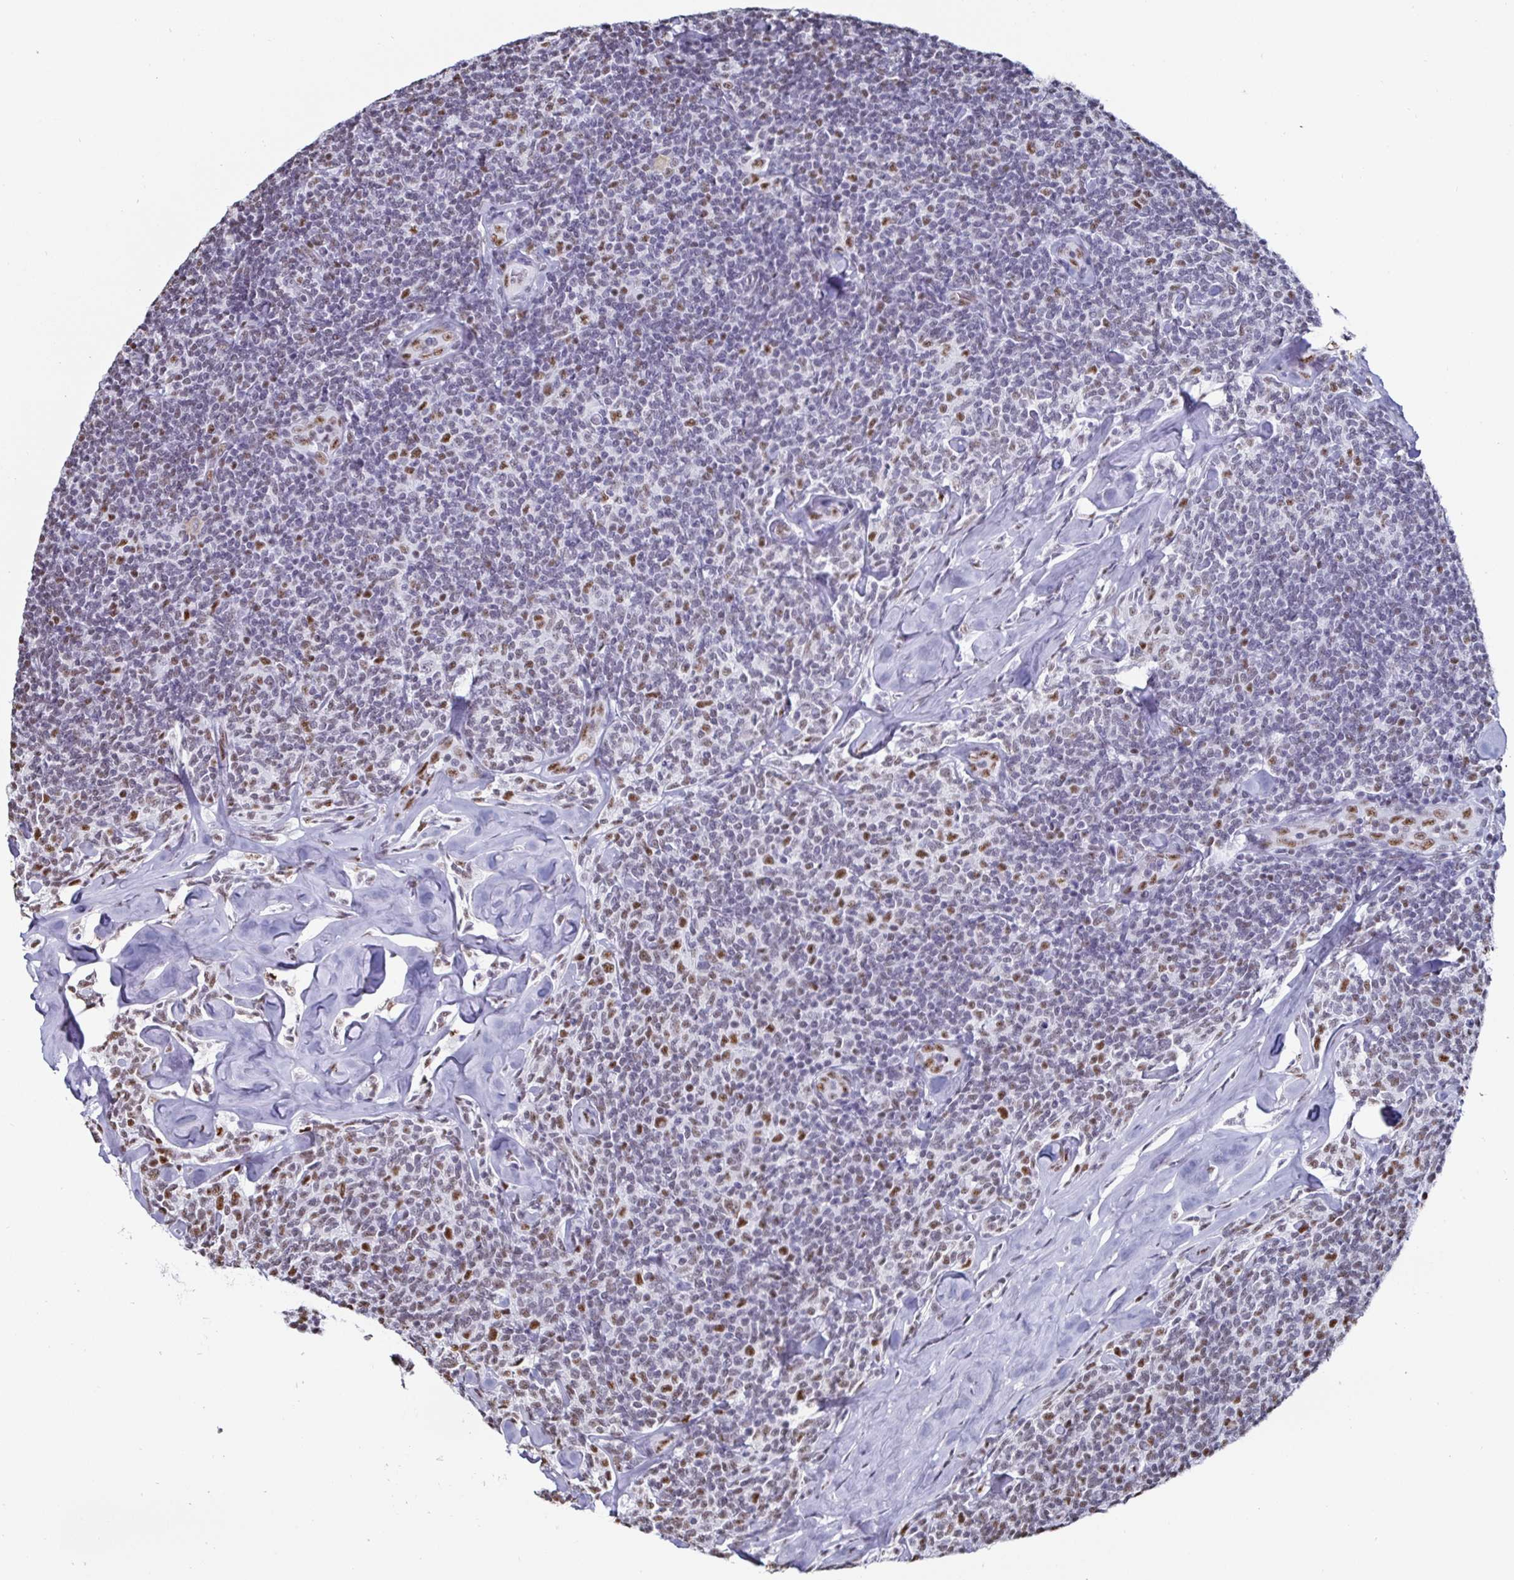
{"staining": {"intensity": "moderate", "quantity": "<25%", "location": "nuclear"}, "tissue": "lymphoma", "cell_type": "Tumor cells", "image_type": "cancer", "snomed": [{"axis": "morphology", "description": "Malignant lymphoma, non-Hodgkin's type, Low grade"}, {"axis": "topography", "description": "Lymph node"}], "caption": "A brown stain shows moderate nuclear expression of a protein in malignant lymphoma, non-Hodgkin's type (low-grade) tumor cells.", "gene": "DDX39B", "patient": {"sex": "female", "age": 56}}